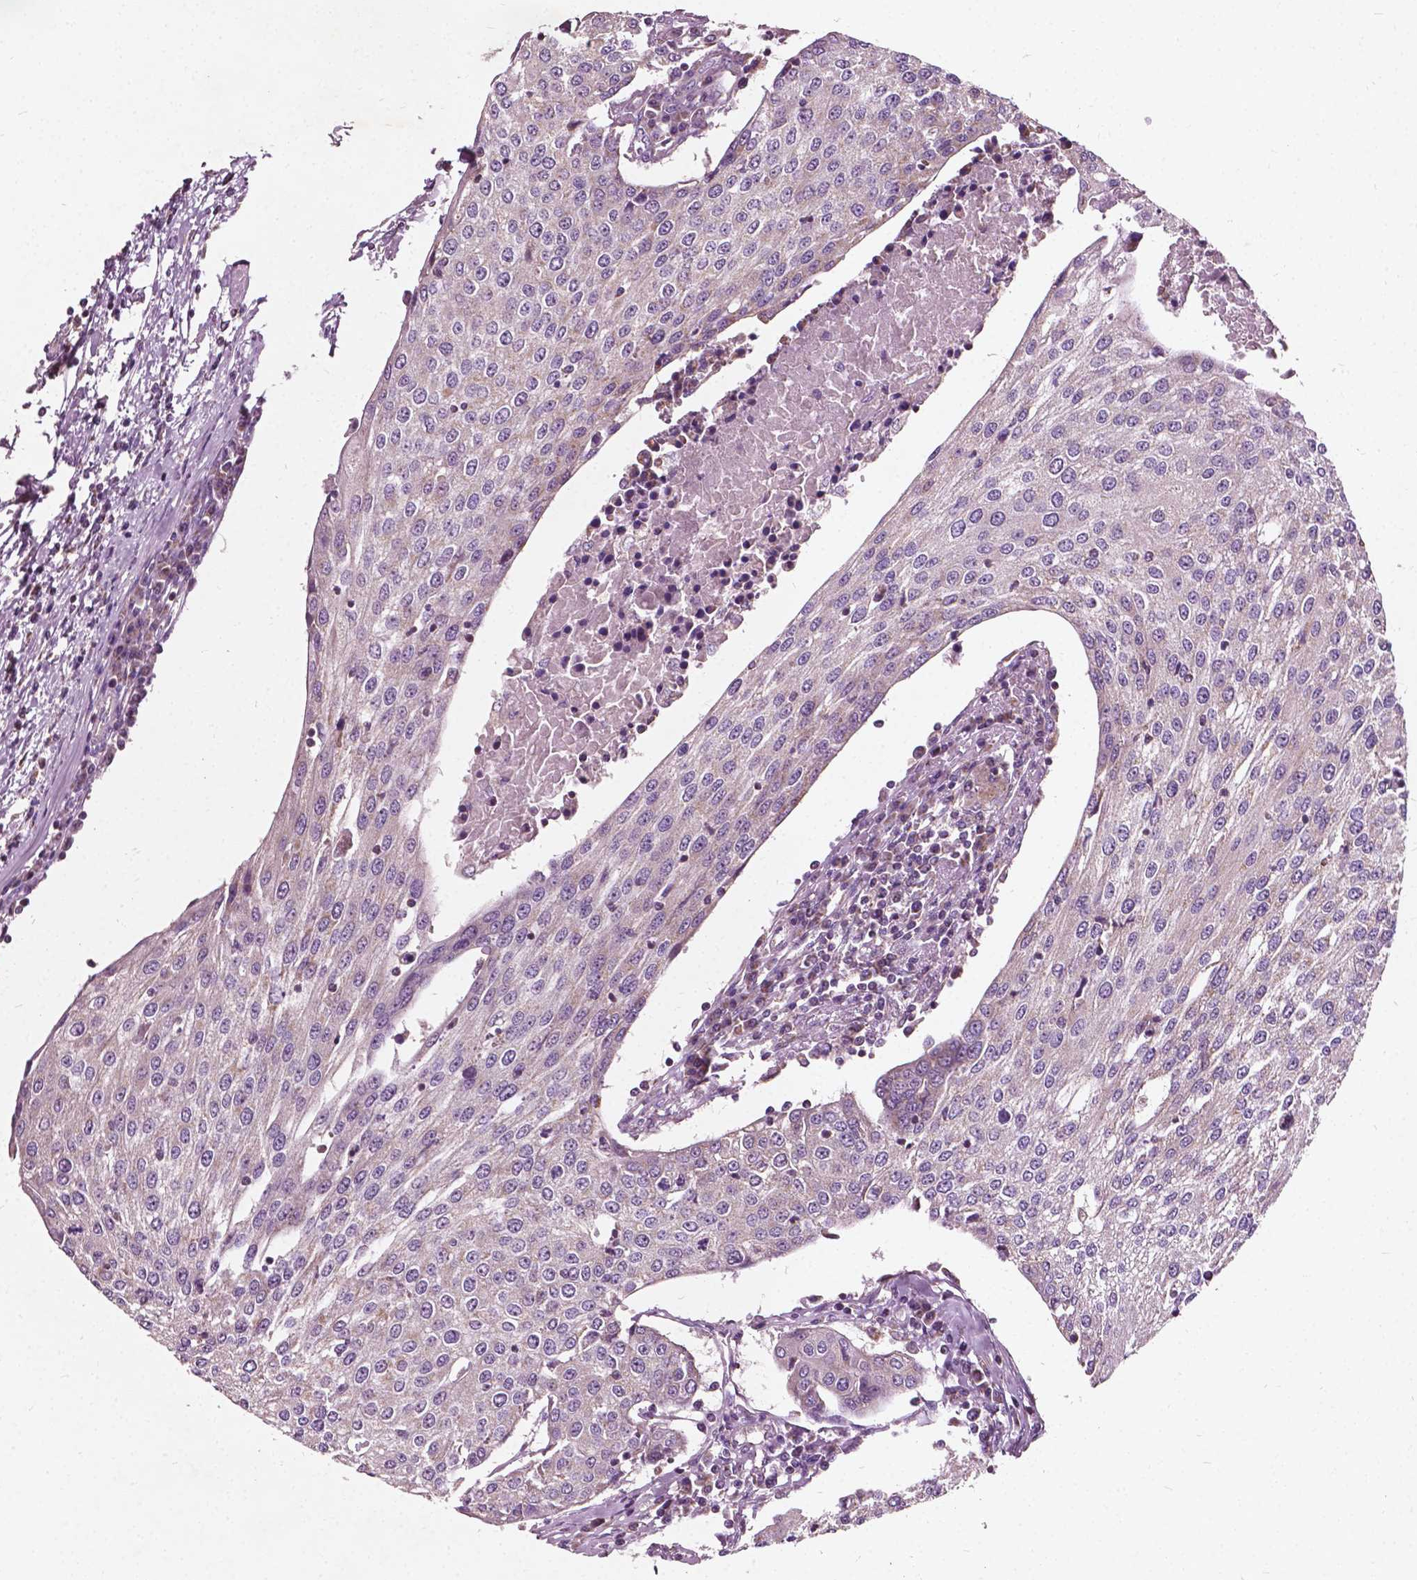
{"staining": {"intensity": "negative", "quantity": "none", "location": "none"}, "tissue": "urothelial cancer", "cell_type": "Tumor cells", "image_type": "cancer", "snomed": [{"axis": "morphology", "description": "Urothelial carcinoma, High grade"}, {"axis": "topography", "description": "Urinary bladder"}], "caption": "An image of urothelial cancer stained for a protein displays no brown staining in tumor cells.", "gene": "ODF3L2", "patient": {"sex": "female", "age": 85}}